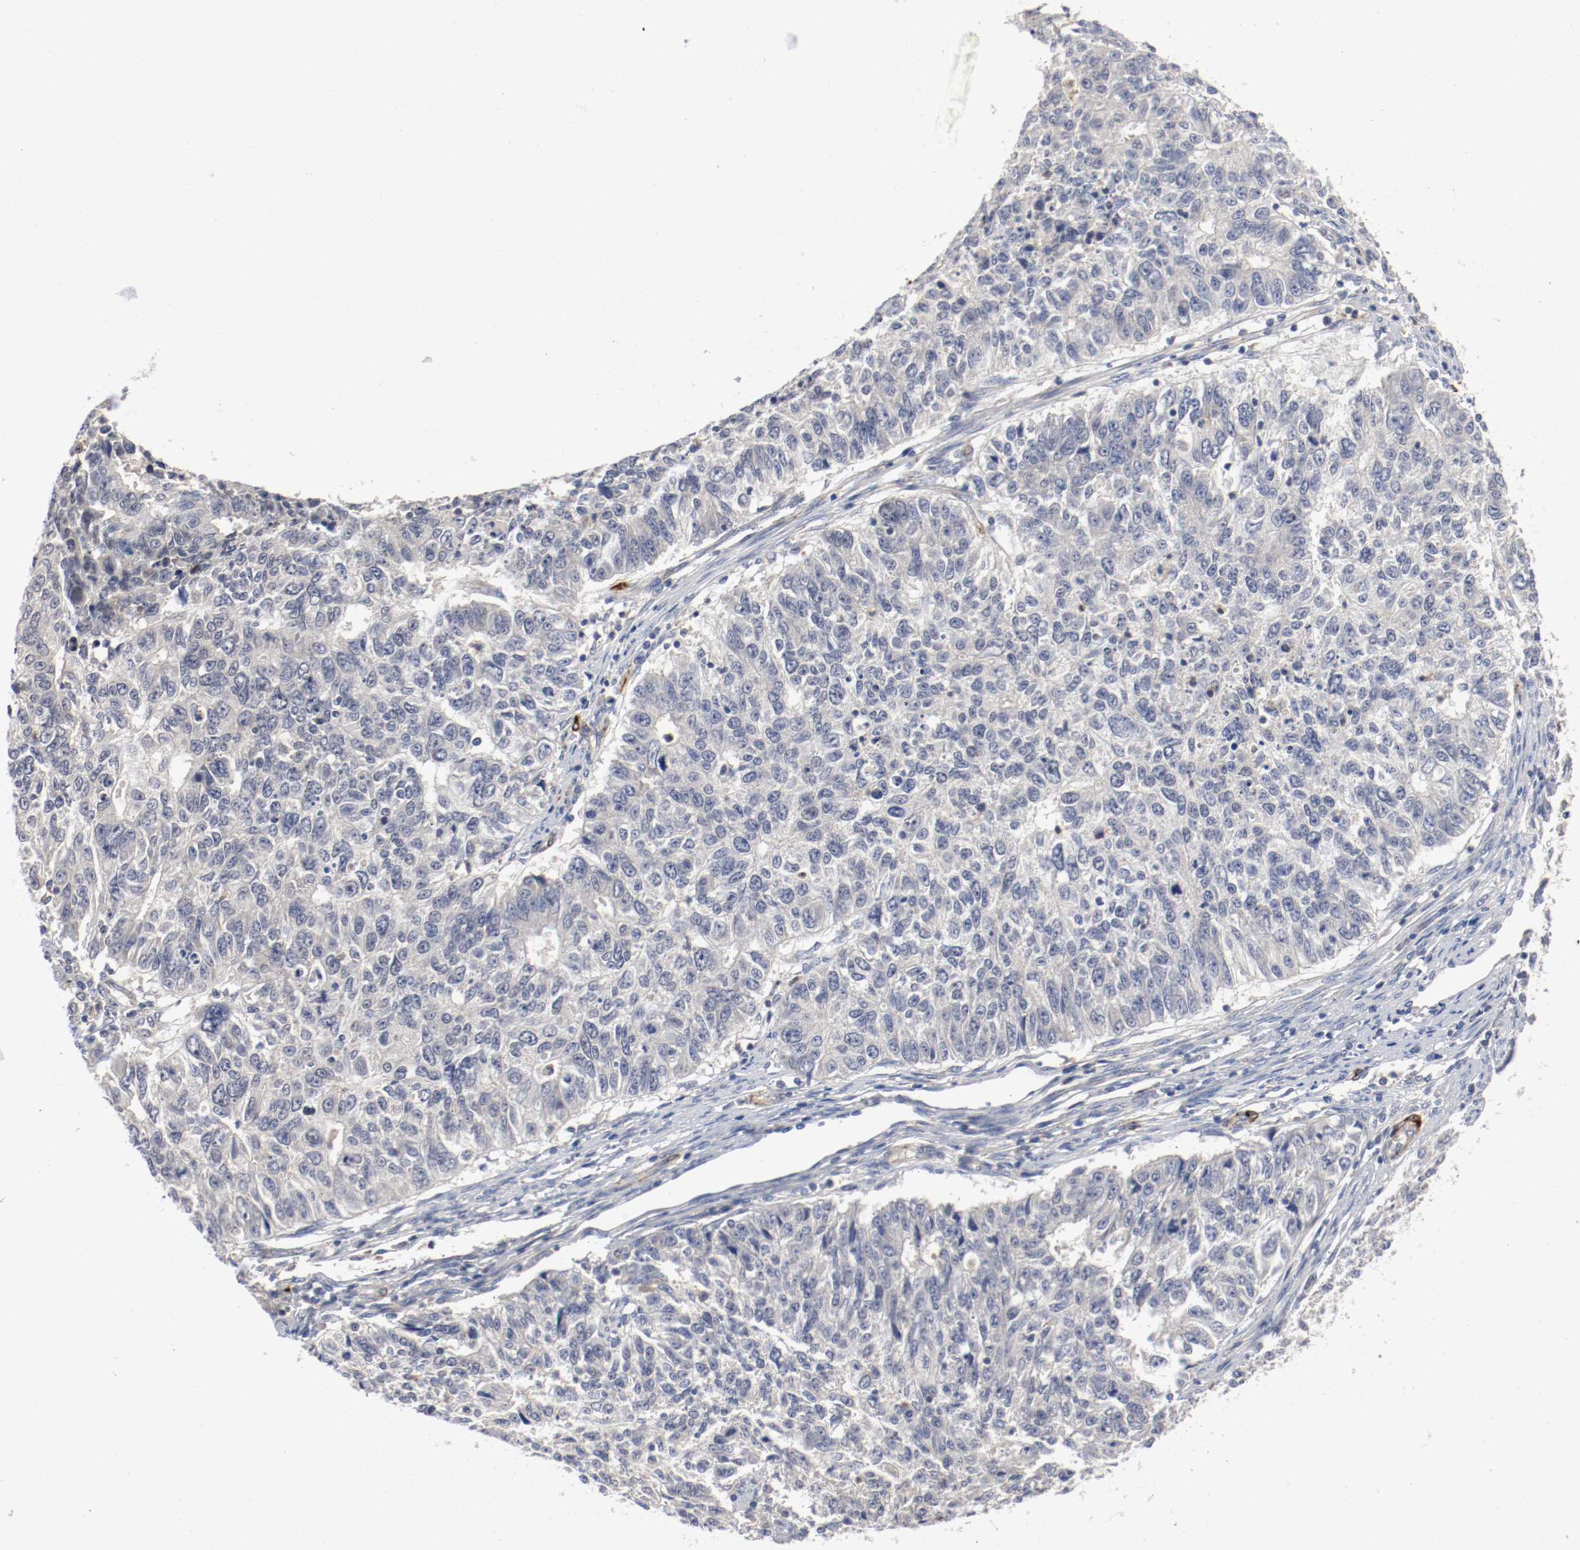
{"staining": {"intensity": "weak", "quantity": "<25%", "location": "cytoplasmic/membranous"}, "tissue": "endometrial cancer", "cell_type": "Tumor cells", "image_type": "cancer", "snomed": [{"axis": "morphology", "description": "Adenocarcinoma, NOS"}, {"axis": "topography", "description": "Endometrium"}], "caption": "Tumor cells show no significant protein positivity in endometrial cancer (adenocarcinoma).", "gene": "REN", "patient": {"sex": "female", "age": 42}}